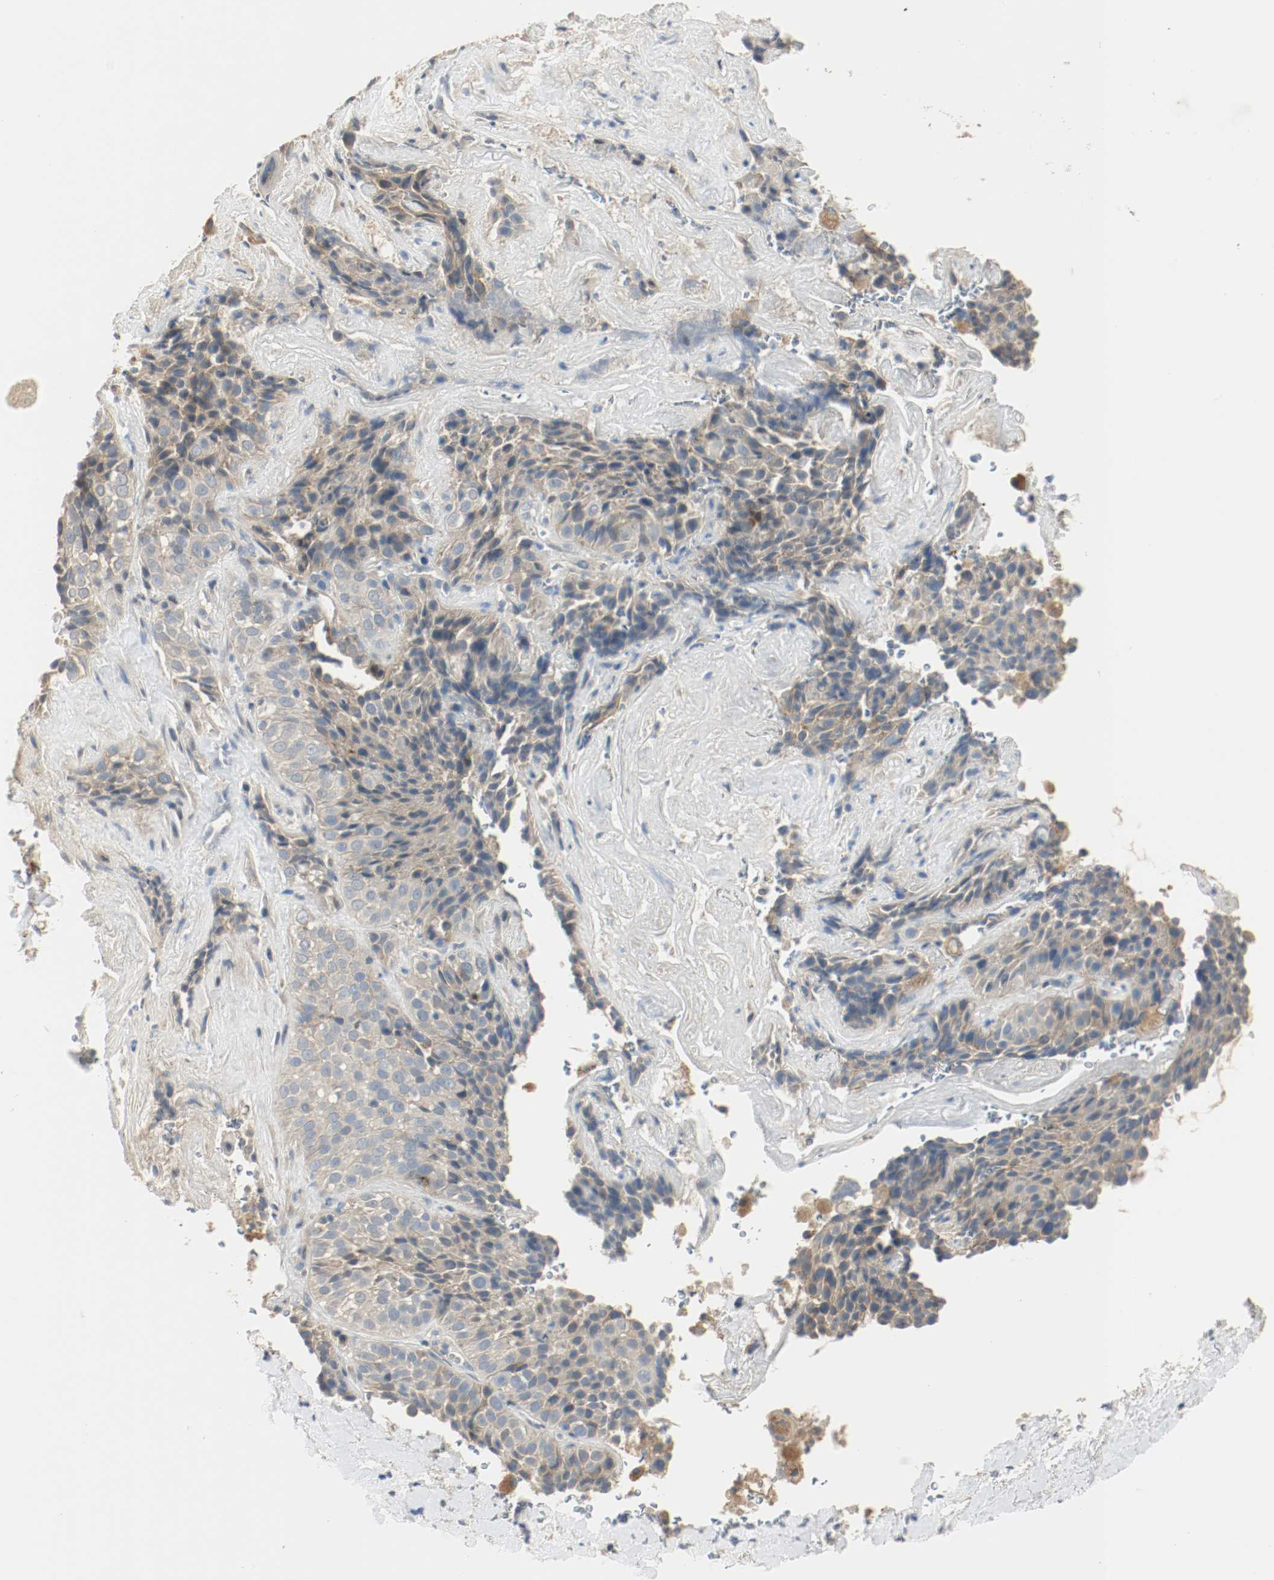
{"staining": {"intensity": "weak", "quantity": ">75%", "location": "cytoplasmic/membranous"}, "tissue": "lung cancer", "cell_type": "Tumor cells", "image_type": "cancer", "snomed": [{"axis": "morphology", "description": "Squamous cell carcinoma, NOS"}, {"axis": "topography", "description": "Lung"}], "caption": "Human lung cancer (squamous cell carcinoma) stained for a protein (brown) demonstrates weak cytoplasmic/membranous positive positivity in approximately >75% of tumor cells.", "gene": "MELTF", "patient": {"sex": "male", "age": 54}}